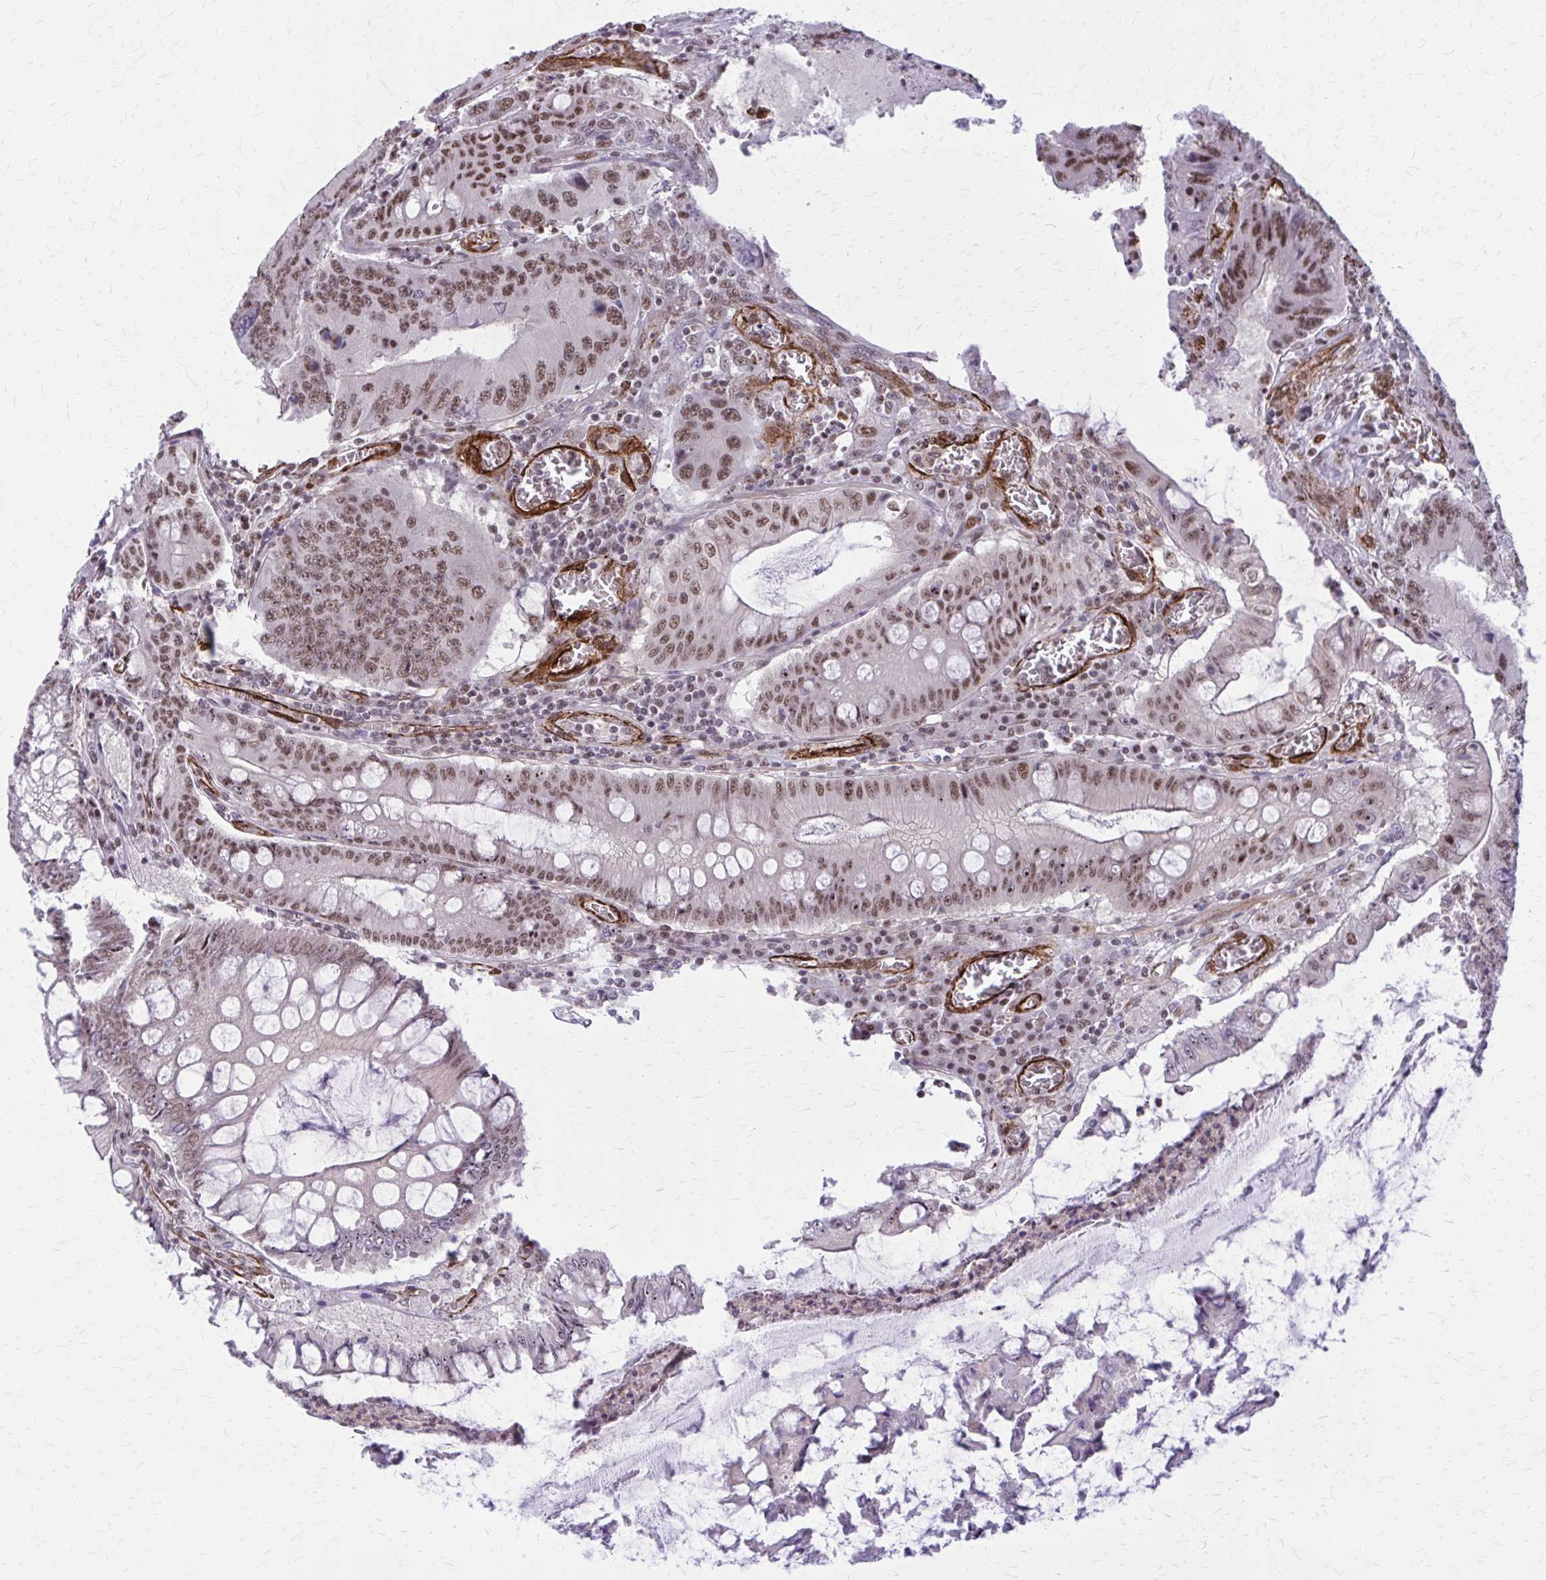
{"staining": {"intensity": "moderate", "quantity": ">75%", "location": "nuclear"}, "tissue": "colorectal cancer", "cell_type": "Tumor cells", "image_type": "cancer", "snomed": [{"axis": "morphology", "description": "Adenocarcinoma, NOS"}, {"axis": "topography", "description": "Colon"}], "caption": "Colorectal adenocarcinoma stained with IHC displays moderate nuclear expression in about >75% of tumor cells. Ihc stains the protein of interest in brown and the nuclei are stained blue.", "gene": "NRBF2", "patient": {"sex": "male", "age": 53}}